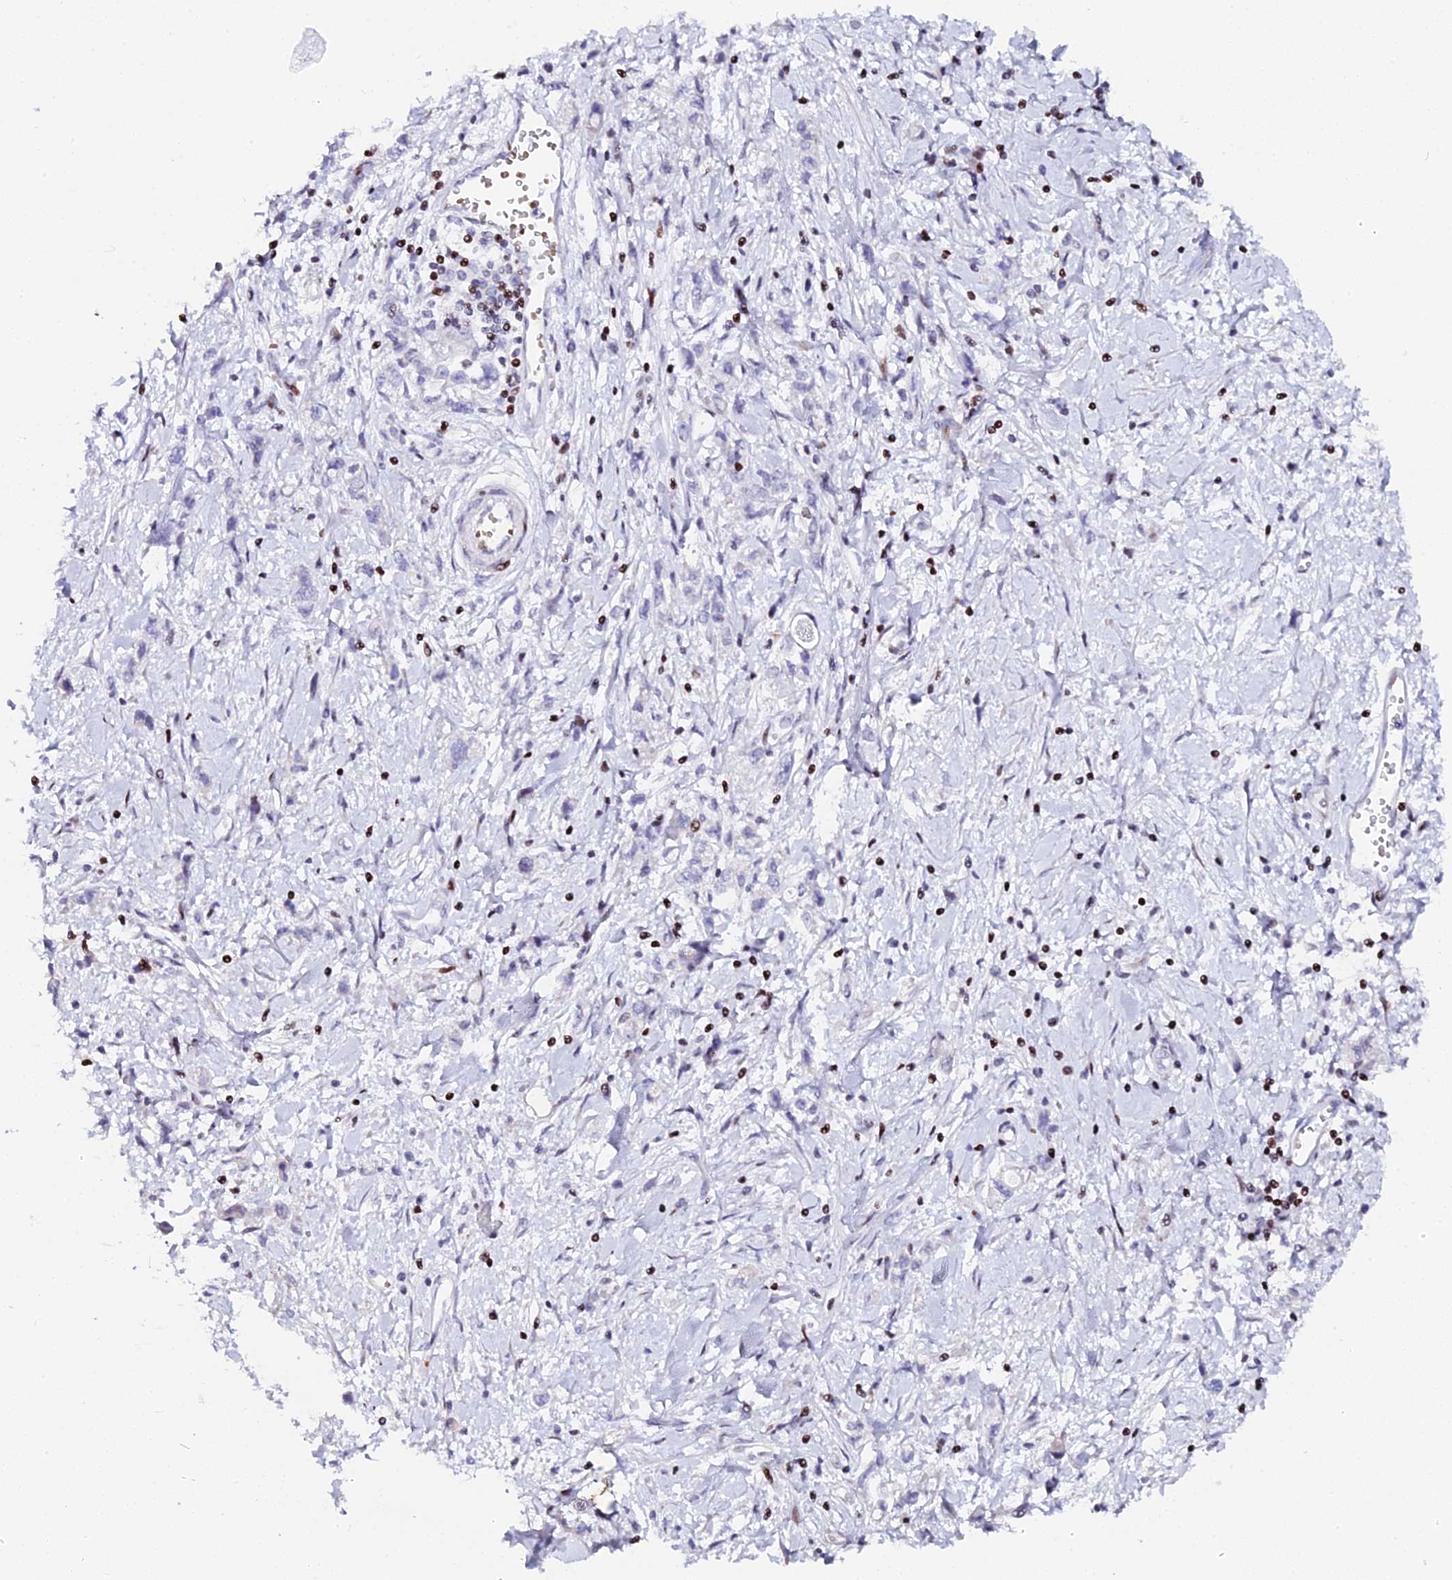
{"staining": {"intensity": "negative", "quantity": "none", "location": "none"}, "tissue": "stomach cancer", "cell_type": "Tumor cells", "image_type": "cancer", "snomed": [{"axis": "morphology", "description": "Adenocarcinoma, NOS"}, {"axis": "topography", "description": "Stomach"}], "caption": "A micrograph of human stomach cancer is negative for staining in tumor cells. Nuclei are stained in blue.", "gene": "MYNN", "patient": {"sex": "female", "age": 76}}